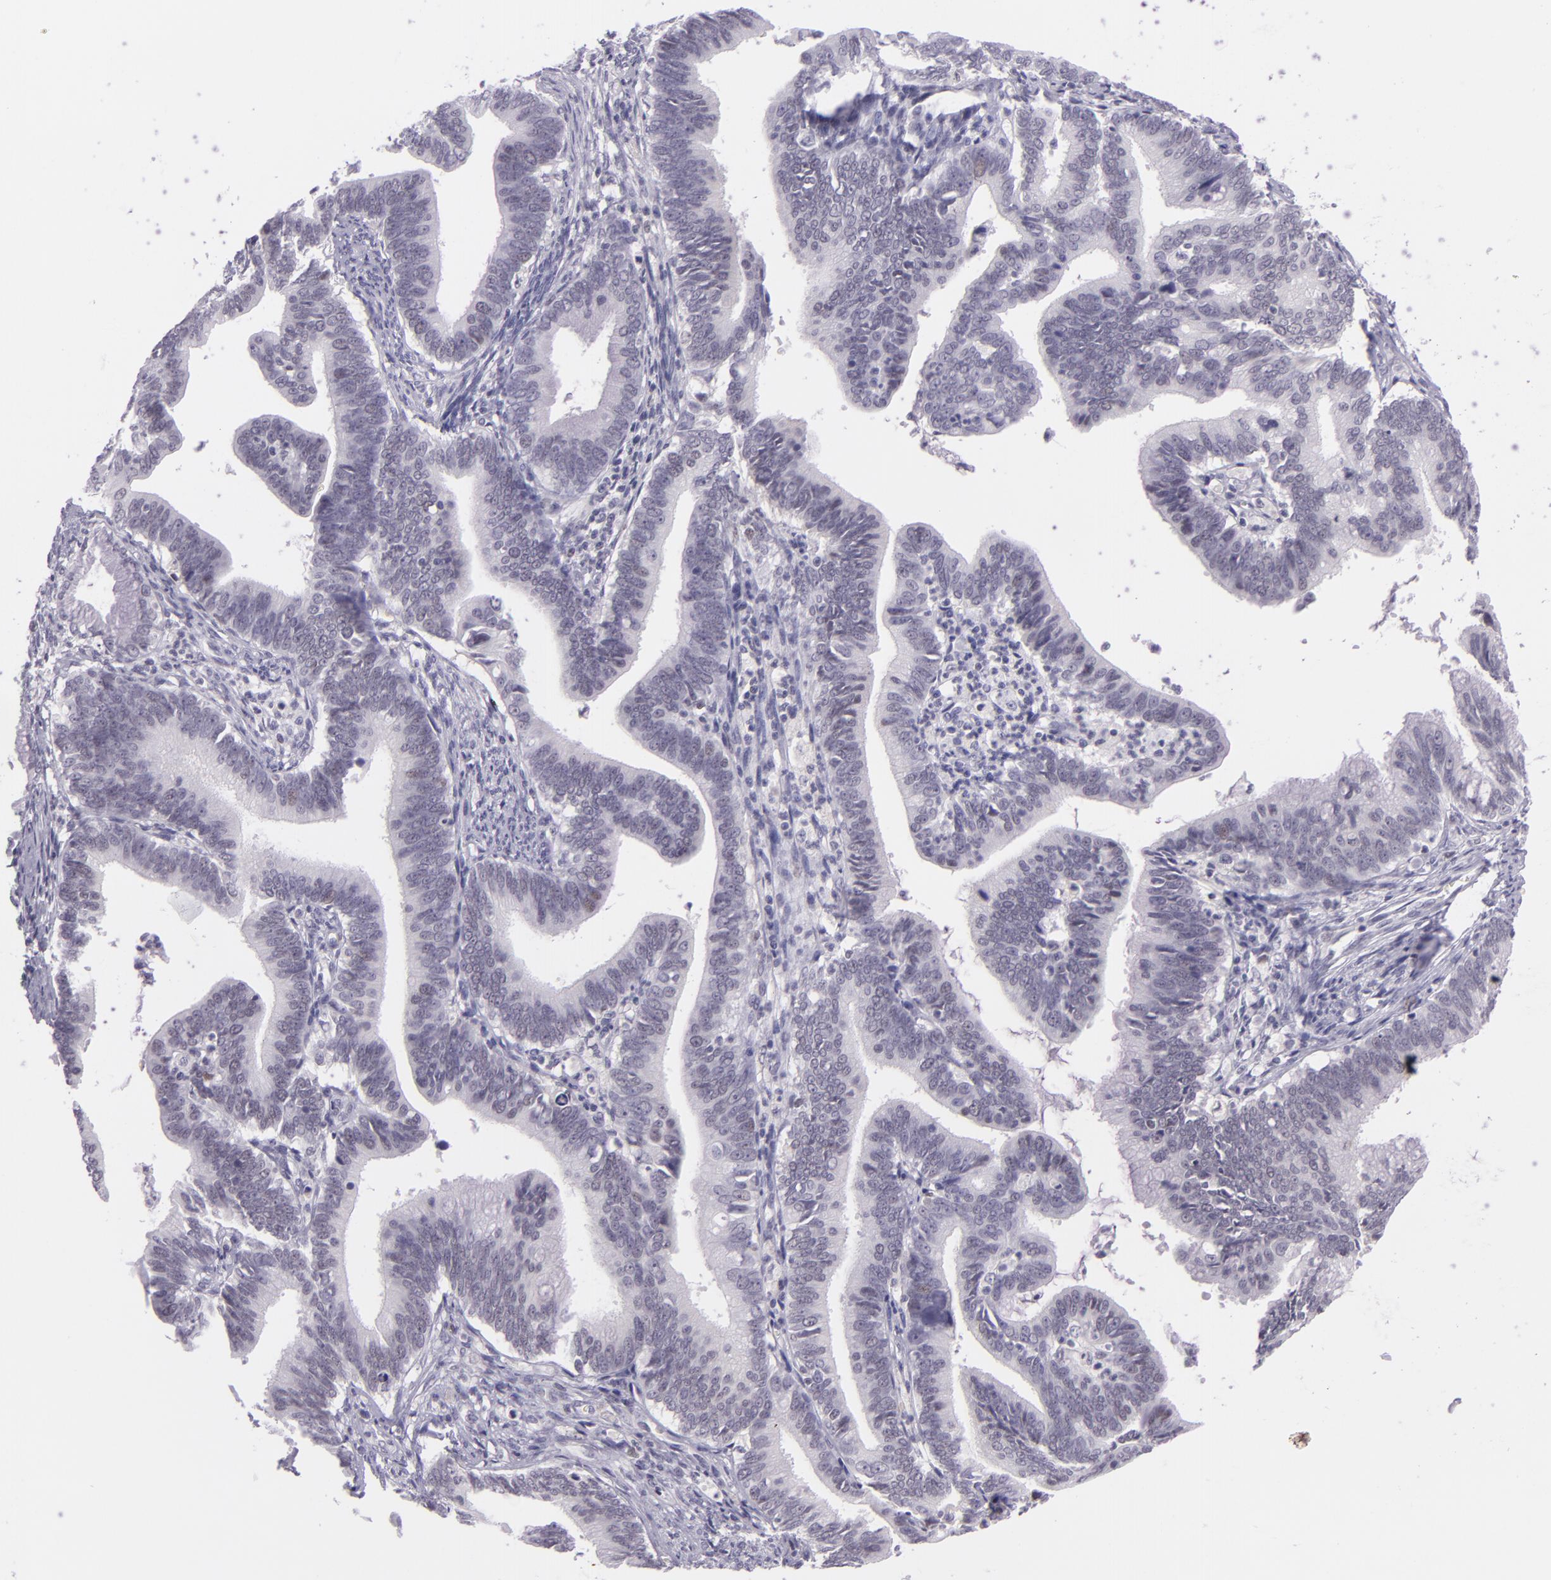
{"staining": {"intensity": "negative", "quantity": "none", "location": "none"}, "tissue": "cervical cancer", "cell_type": "Tumor cells", "image_type": "cancer", "snomed": [{"axis": "morphology", "description": "Adenocarcinoma, NOS"}, {"axis": "topography", "description": "Cervix"}], "caption": "This histopathology image is of cervical cancer stained with immunohistochemistry (IHC) to label a protein in brown with the nuclei are counter-stained blue. There is no expression in tumor cells.", "gene": "CHEK2", "patient": {"sex": "female", "age": 47}}